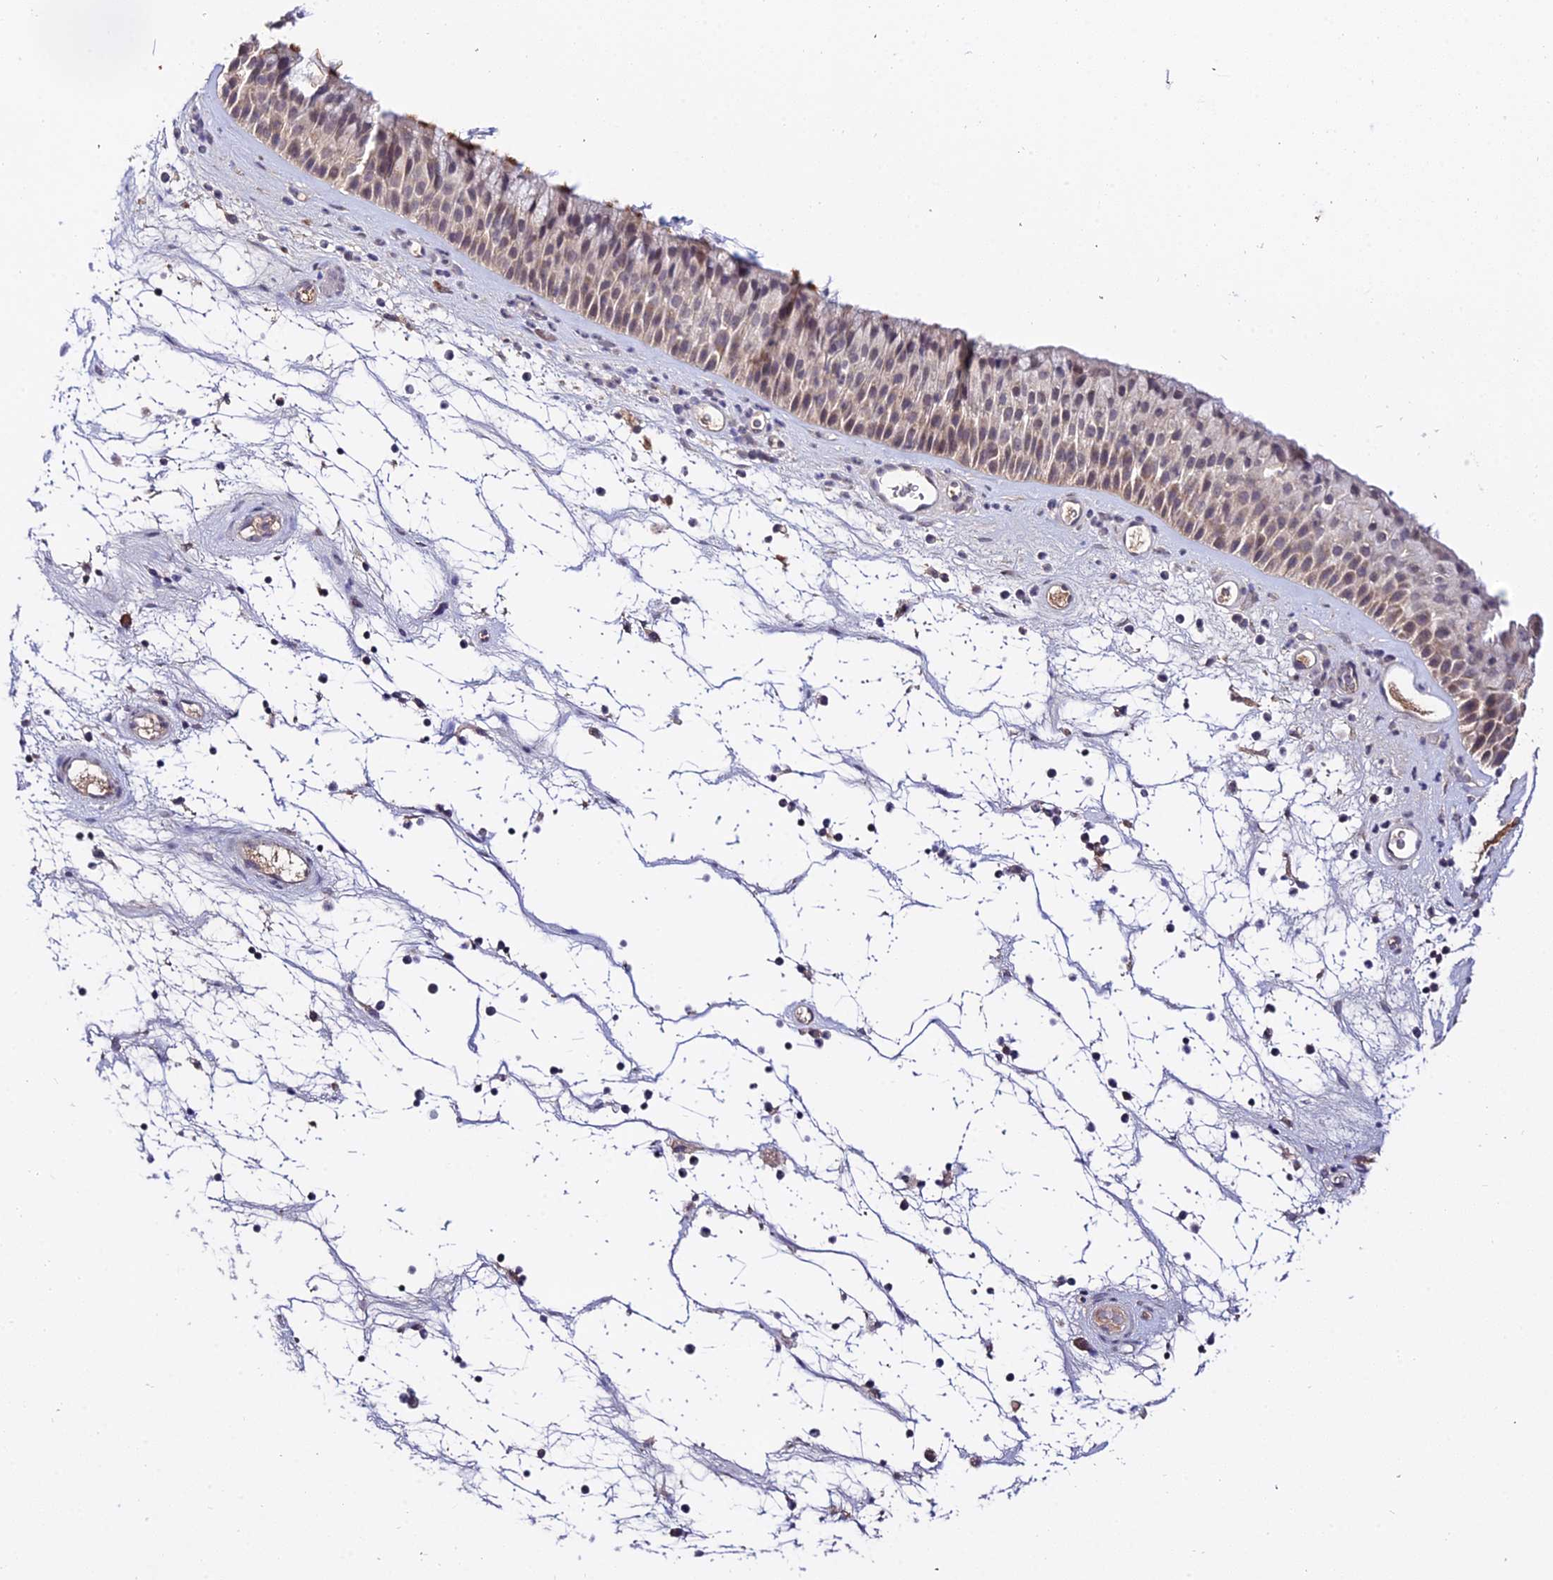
{"staining": {"intensity": "strong", "quantity": "<25%", "location": "cytoplasmic/membranous"}, "tissue": "nasopharynx", "cell_type": "Respiratory epithelial cells", "image_type": "normal", "snomed": [{"axis": "morphology", "description": "Normal tissue, NOS"}, {"axis": "topography", "description": "Nasopharynx"}], "caption": "This histopathology image exhibits IHC staining of unremarkable nasopharynx, with medium strong cytoplasmic/membranous expression in about <25% of respiratory epithelial cells.", "gene": "TEKT1", "patient": {"sex": "male", "age": 64}}